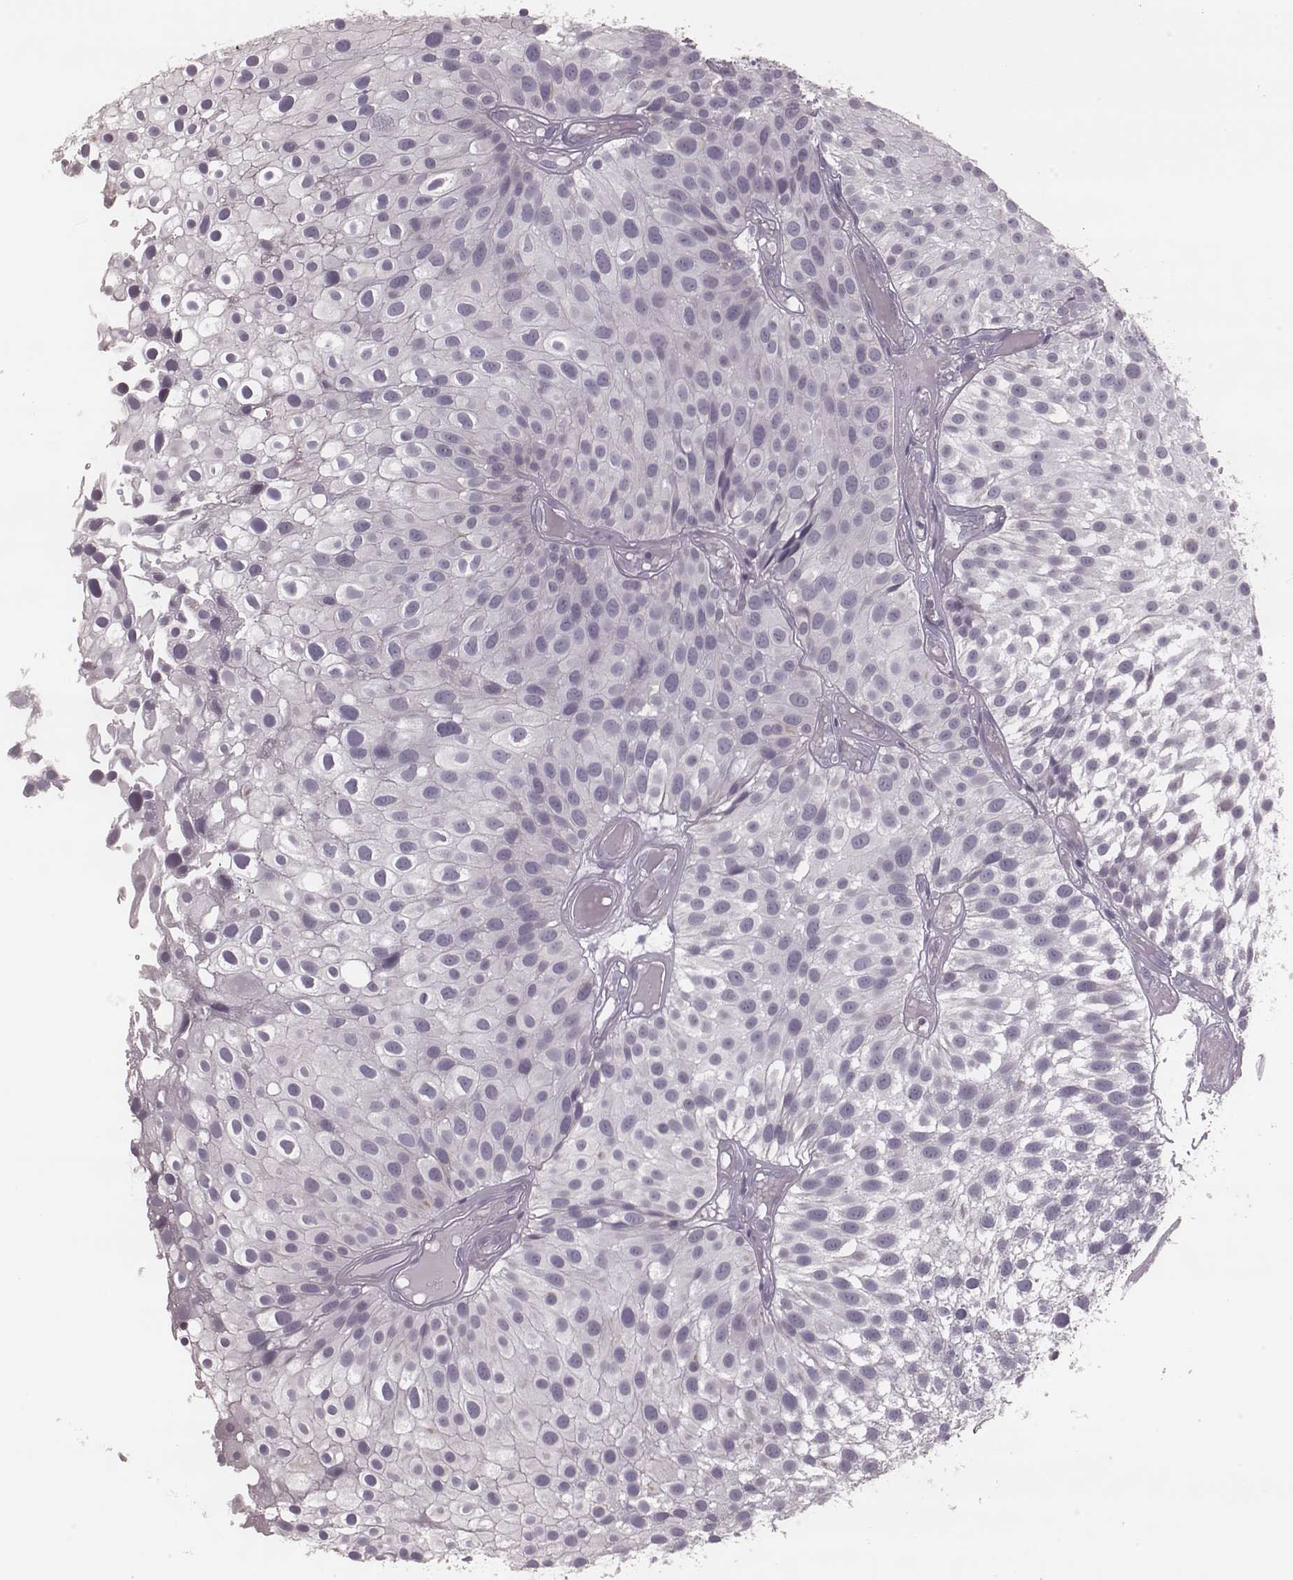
{"staining": {"intensity": "negative", "quantity": "none", "location": "none"}, "tissue": "urothelial cancer", "cell_type": "Tumor cells", "image_type": "cancer", "snomed": [{"axis": "morphology", "description": "Urothelial carcinoma, Low grade"}, {"axis": "topography", "description": "Urinary bladder"}], "caption": "DAB (3,3'-diaminobenzidine) immunohistochemical staining of human urothelial cancer displays no significant staining in tumor cells.", "gene": "KRT74", "patient": {"sex": "male", "age": 79}}